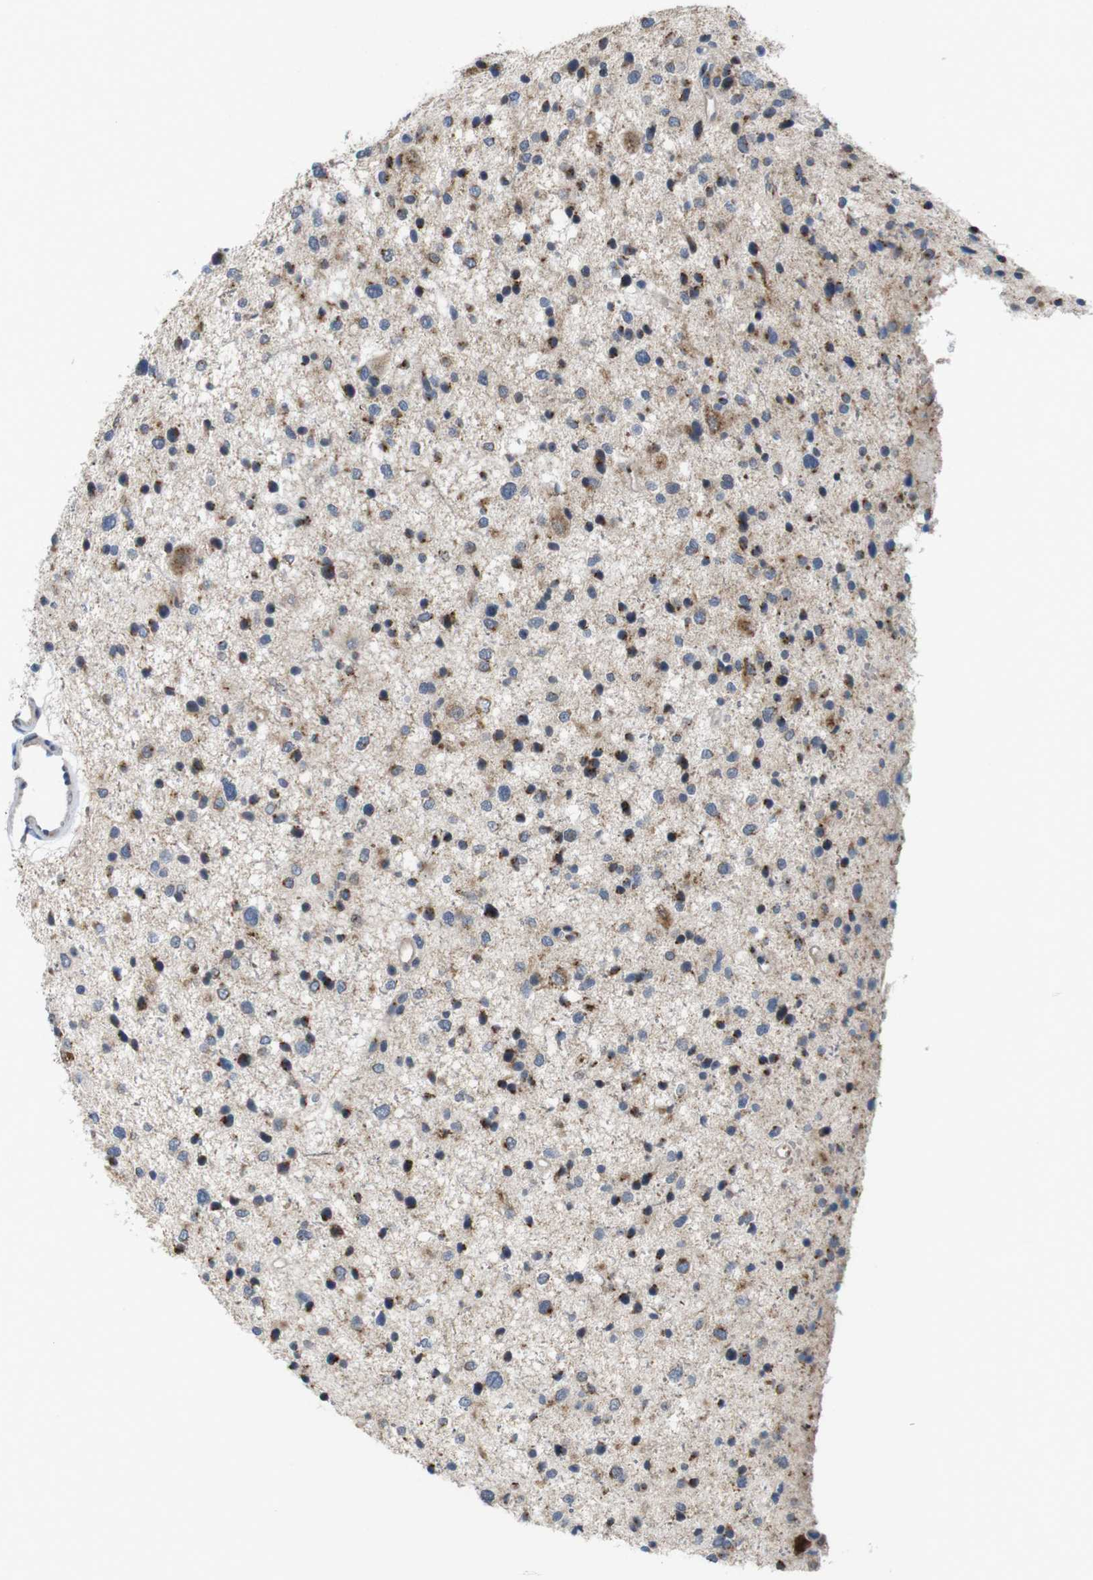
{"staining": {"intensity": "moderate", "quantity": "25%-75%", "location": "cytoplasmic/membranous"}, "tissue": "glioma", "cell_type": "Tumor cells", "image_type": "cancer", "snomed": [{"axis": "morphology", "description": "Glioma, malignant, Low grade"}, {"axis": "topography", "description": "Brain"}], "caption": "An immunohistochemistry (IHC) histopathology image of neoplastic tissue is shown. Protein staining in brown highlights moderate cytoplasmic/membranous positivity in malignant glioma (low-grade) within tumor cells. (Stains: DAB in brown, nuclei in blue, Microscopy: brightfield microscopy at high magnification).", "gene": "EFCAB14", "patient": {"sex": "female", "age": 37}}